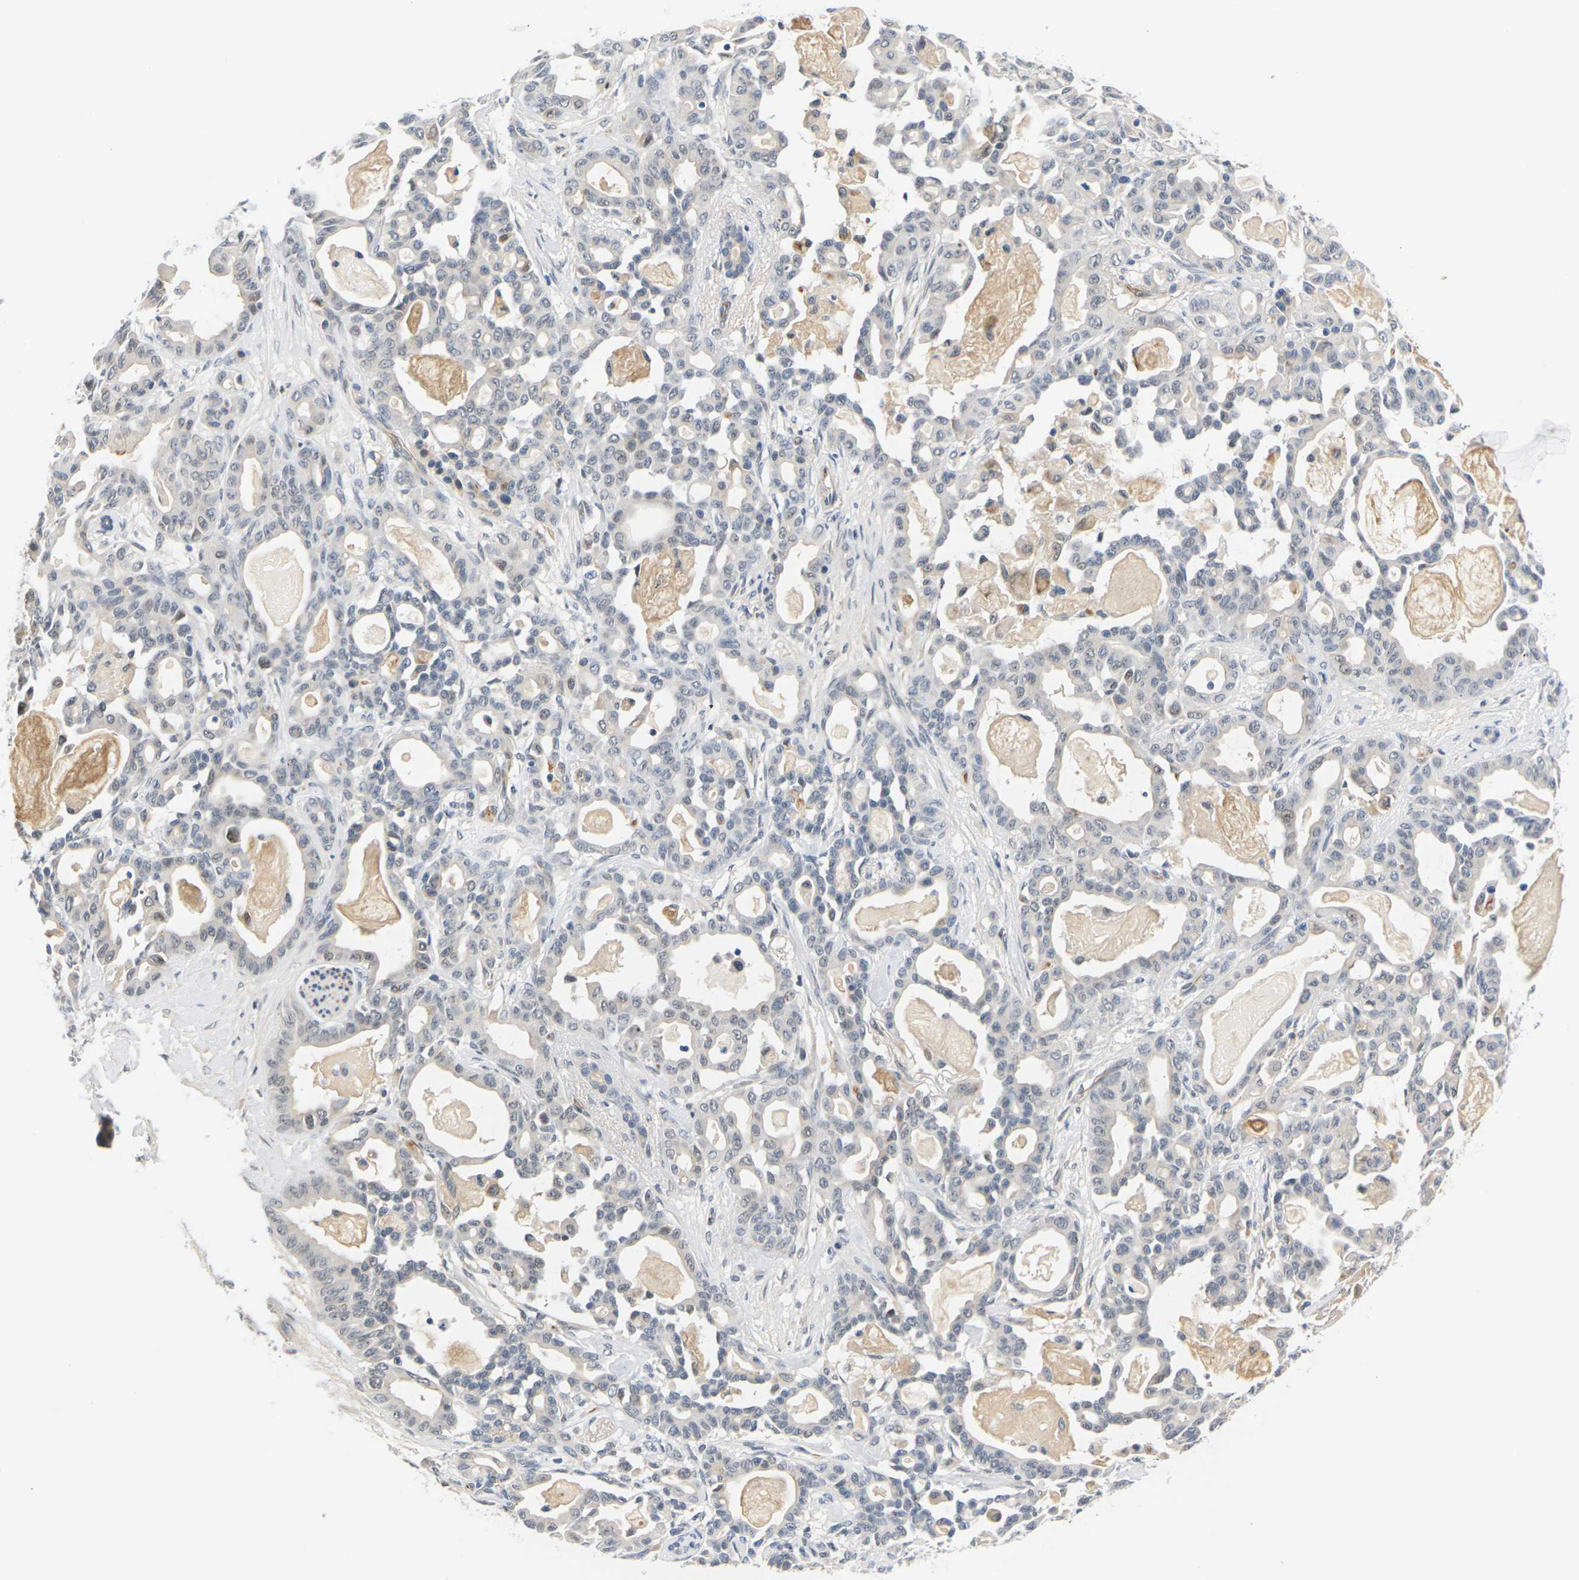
{"staining": {"intensity": "weak", "quantity": "<25%", "location": "nuclear"}, "tissue": "pancreatic cancer", "cell_type": "Tumor cells", "image_type": "cancer", "snomed": [{"axis": "morphology", "description": "Adenocarcinoma, NOS"}, {"axis": "topography", "description": "Pancreas"}], "caption": "This is an IHC image of human pancreatic cancer (adenocarcinoma). There is no staining in tumor cells.", "gene": "PKP2", "patient": {"sex": "male", "age": 63}}